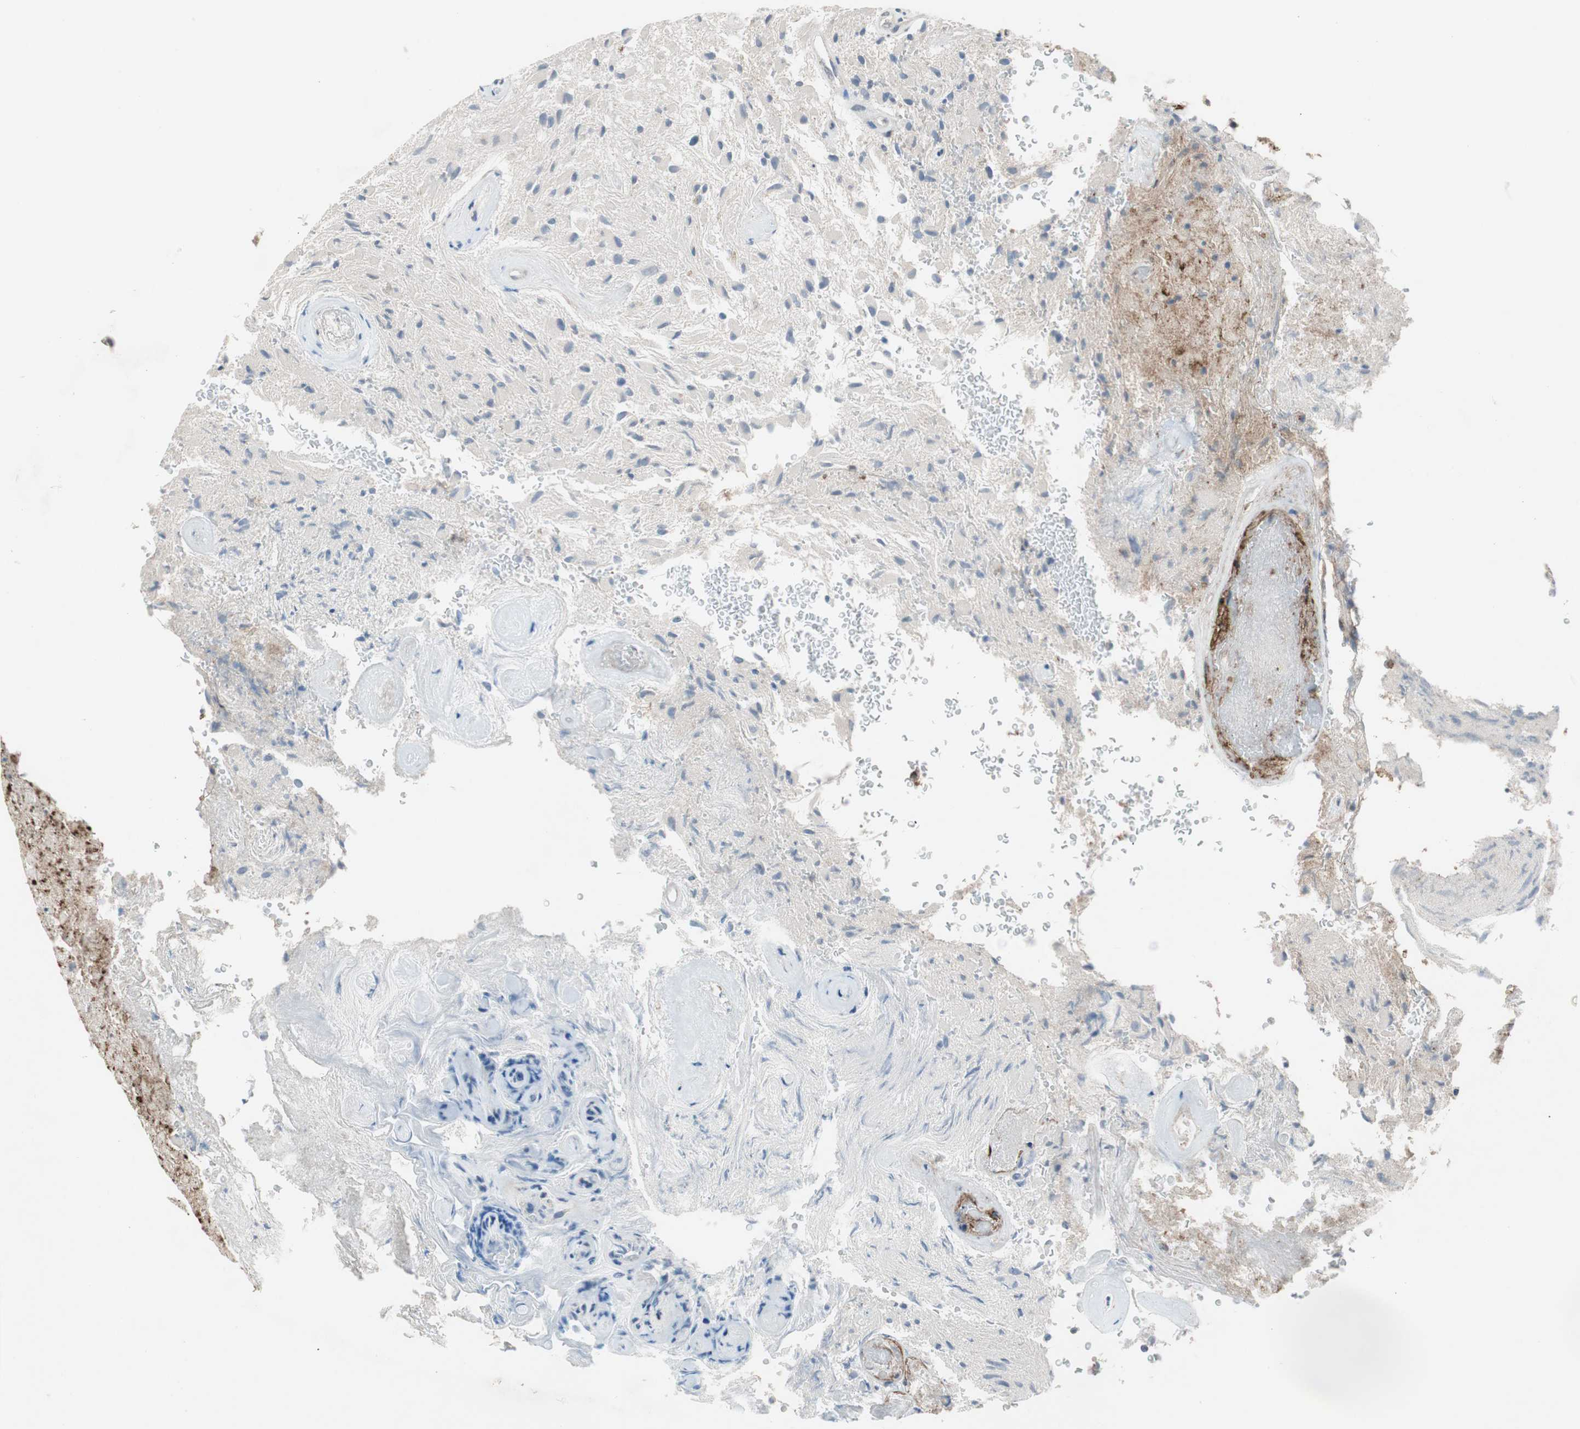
{"staining": {"intensity": "moderate", "quantity": "<25%", "location": "cytoplasmic/membranous"}, "tissue": "glioma", "cell_type": "Tumor cells", "image_type": "cancer", "snomed": [{"axis": "morphology", "description": "Glioma, malignant, High grade"}, {"axis": "topography", "description": "Brain"}], "caption": "Approximately <25% of tumor cells in human glioma exhibit moderate cytoplasmic/membranous protein expression as visualized by brown immunohistochemical staining.", "gene": "GRHL1", "patient": {"sex": "male", "age": 71}}